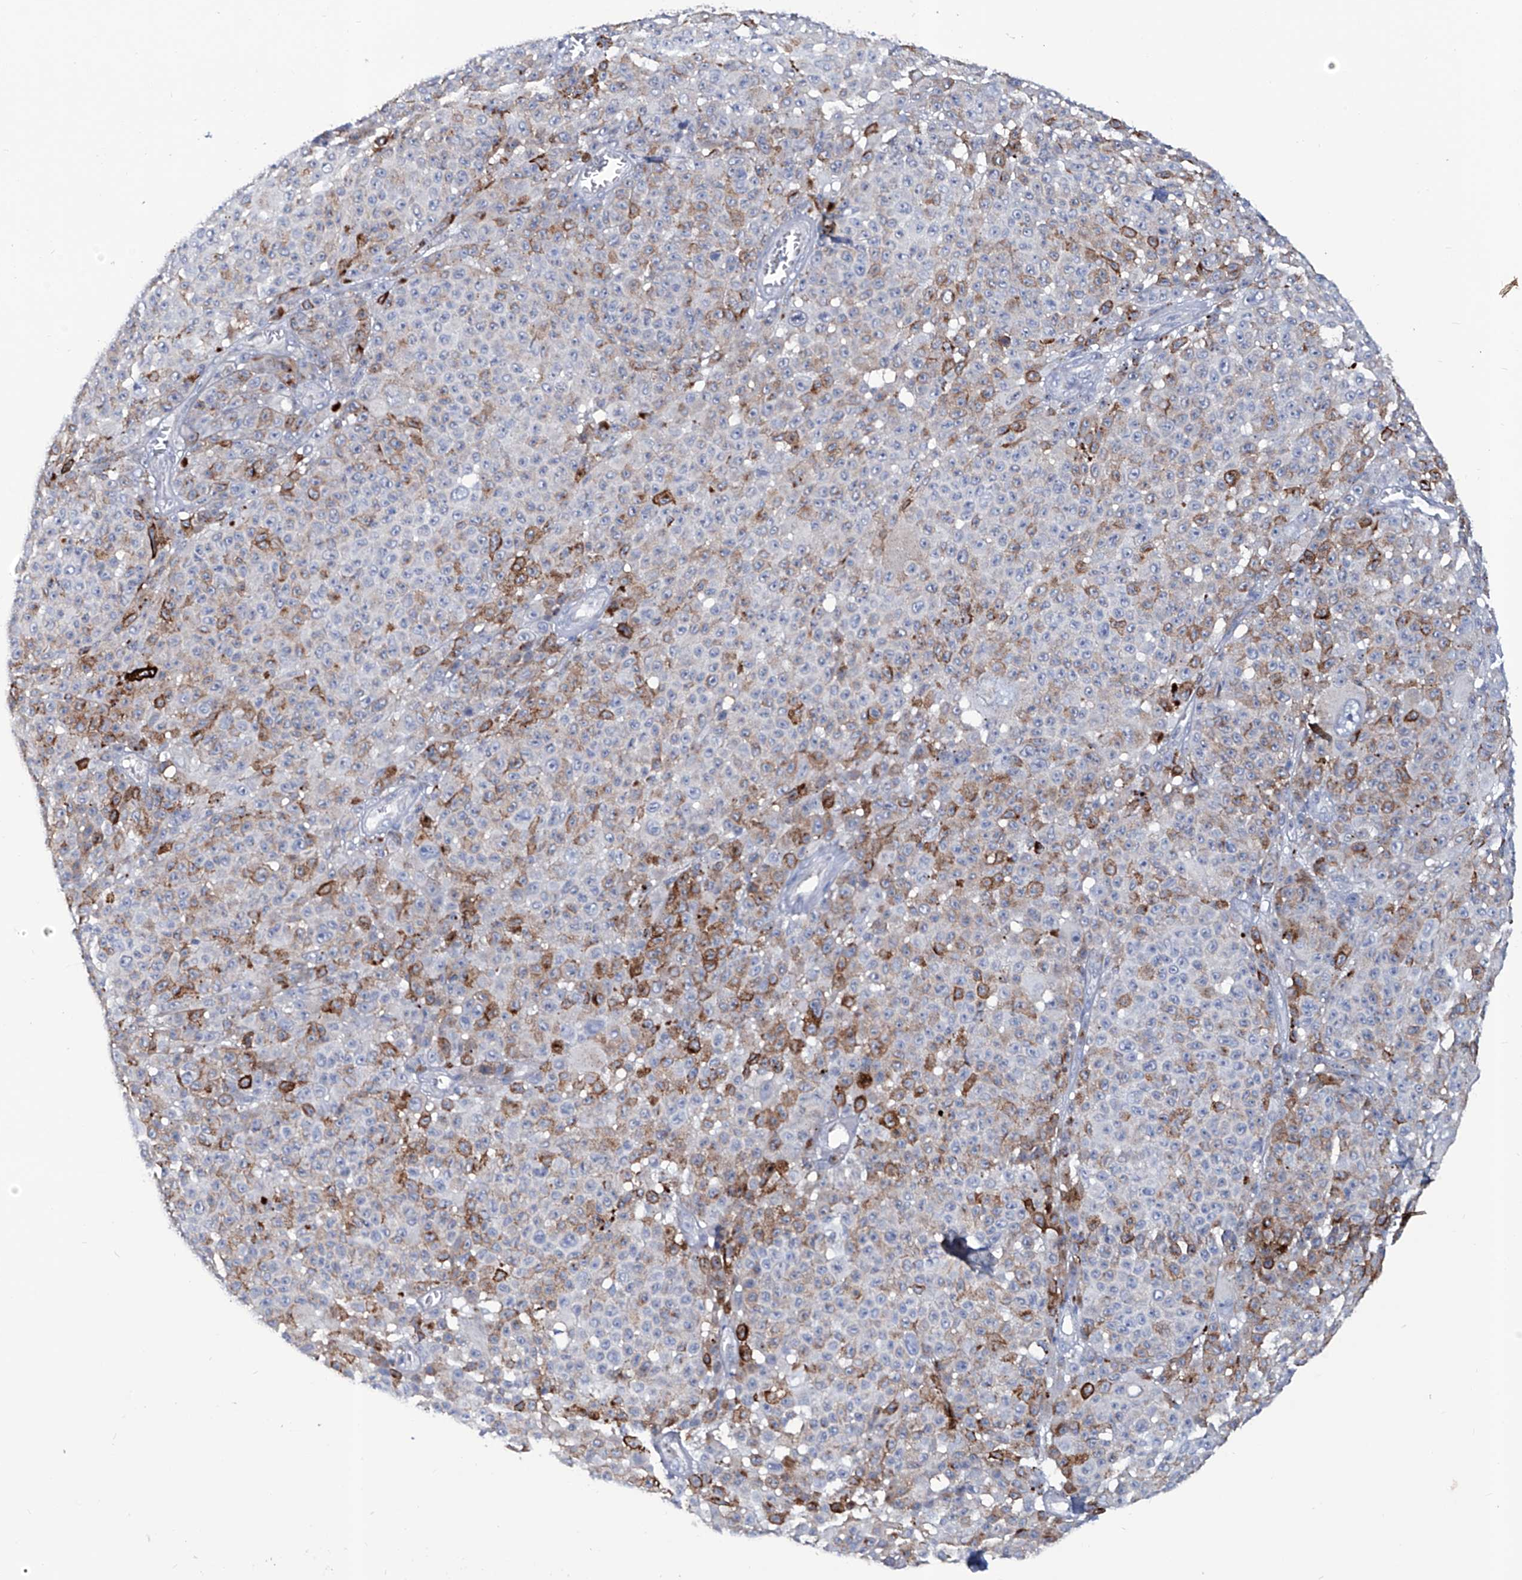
{"staining": {"intensity": "moderate", "quantity": "<25%", "location": "cytoplasmic/membranous"}, "tissue": "melanoma", "cell_type": "Tumor cells", "image_type": "cancer", "snomed": [{"axis": "morphology", "description": "Malignant melanoma, NOS"}, {"axis": "topography", "description": "Skin"}], "caption": "A brown stain labels moderate cytoplasmic/membranous expression of a protein in human melanoma tumor cells.", "gene": "KLHL17", "patient": {"sex": "female", "age": 94}}